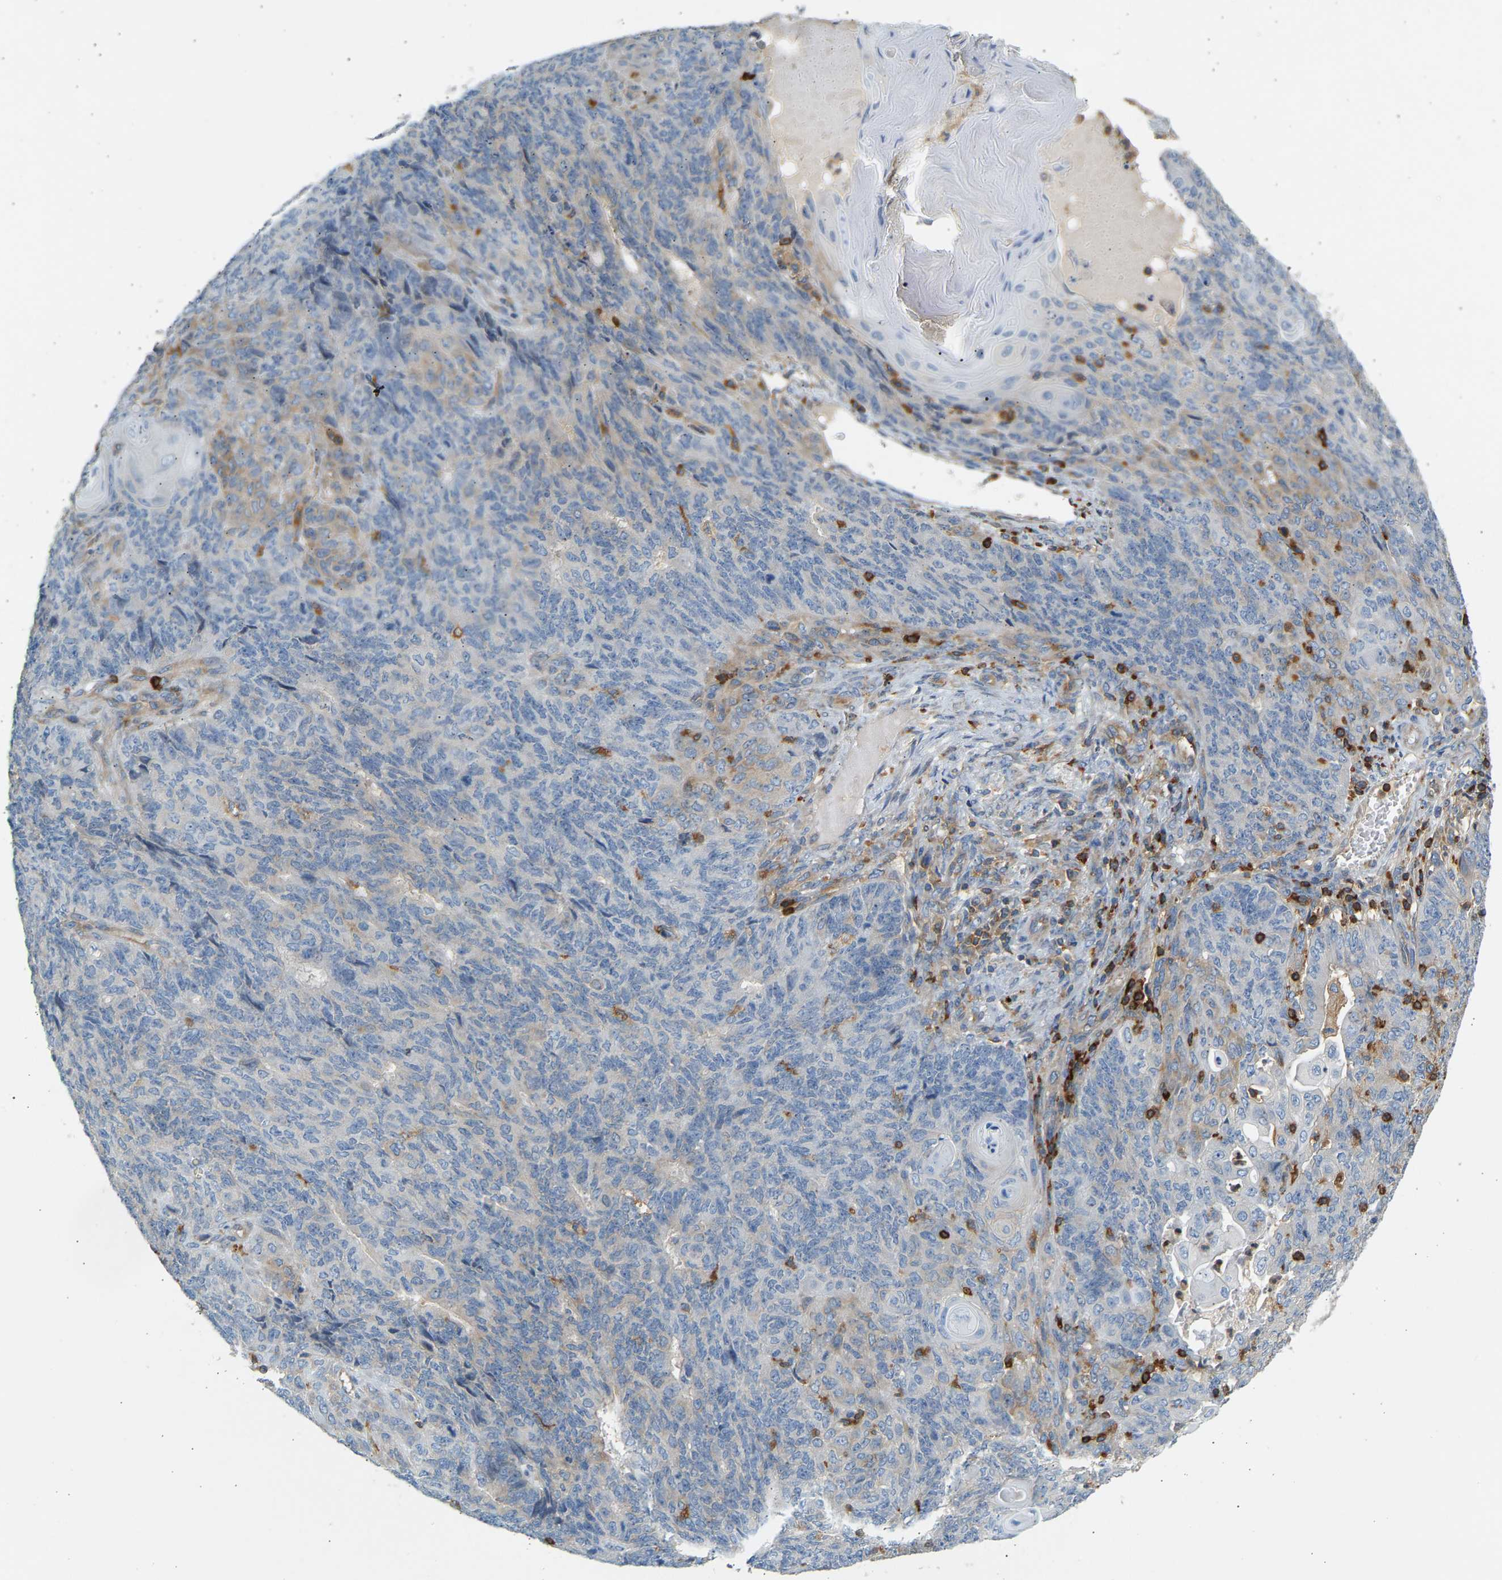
{"staining": {"intensity": "negative", "quantity": "none", "location": "none"}, "tissue": "endometrial cancer", "cell_type": "Tumor cells", "image_type": "cancer", "snomed": [{"axis": "morphology", "description": "Adenocarcinoma, NOS"}, {"axis": "topography", "description": "Endometrium"}], "caption": "High power microscopy micrograph of an IHC photomicrograph of endometrial adenocarcinoma, revealing no significant positivity in tumor cells.", "gene": "FNBP1", "patient": {"sex": "female", "age": 32}}